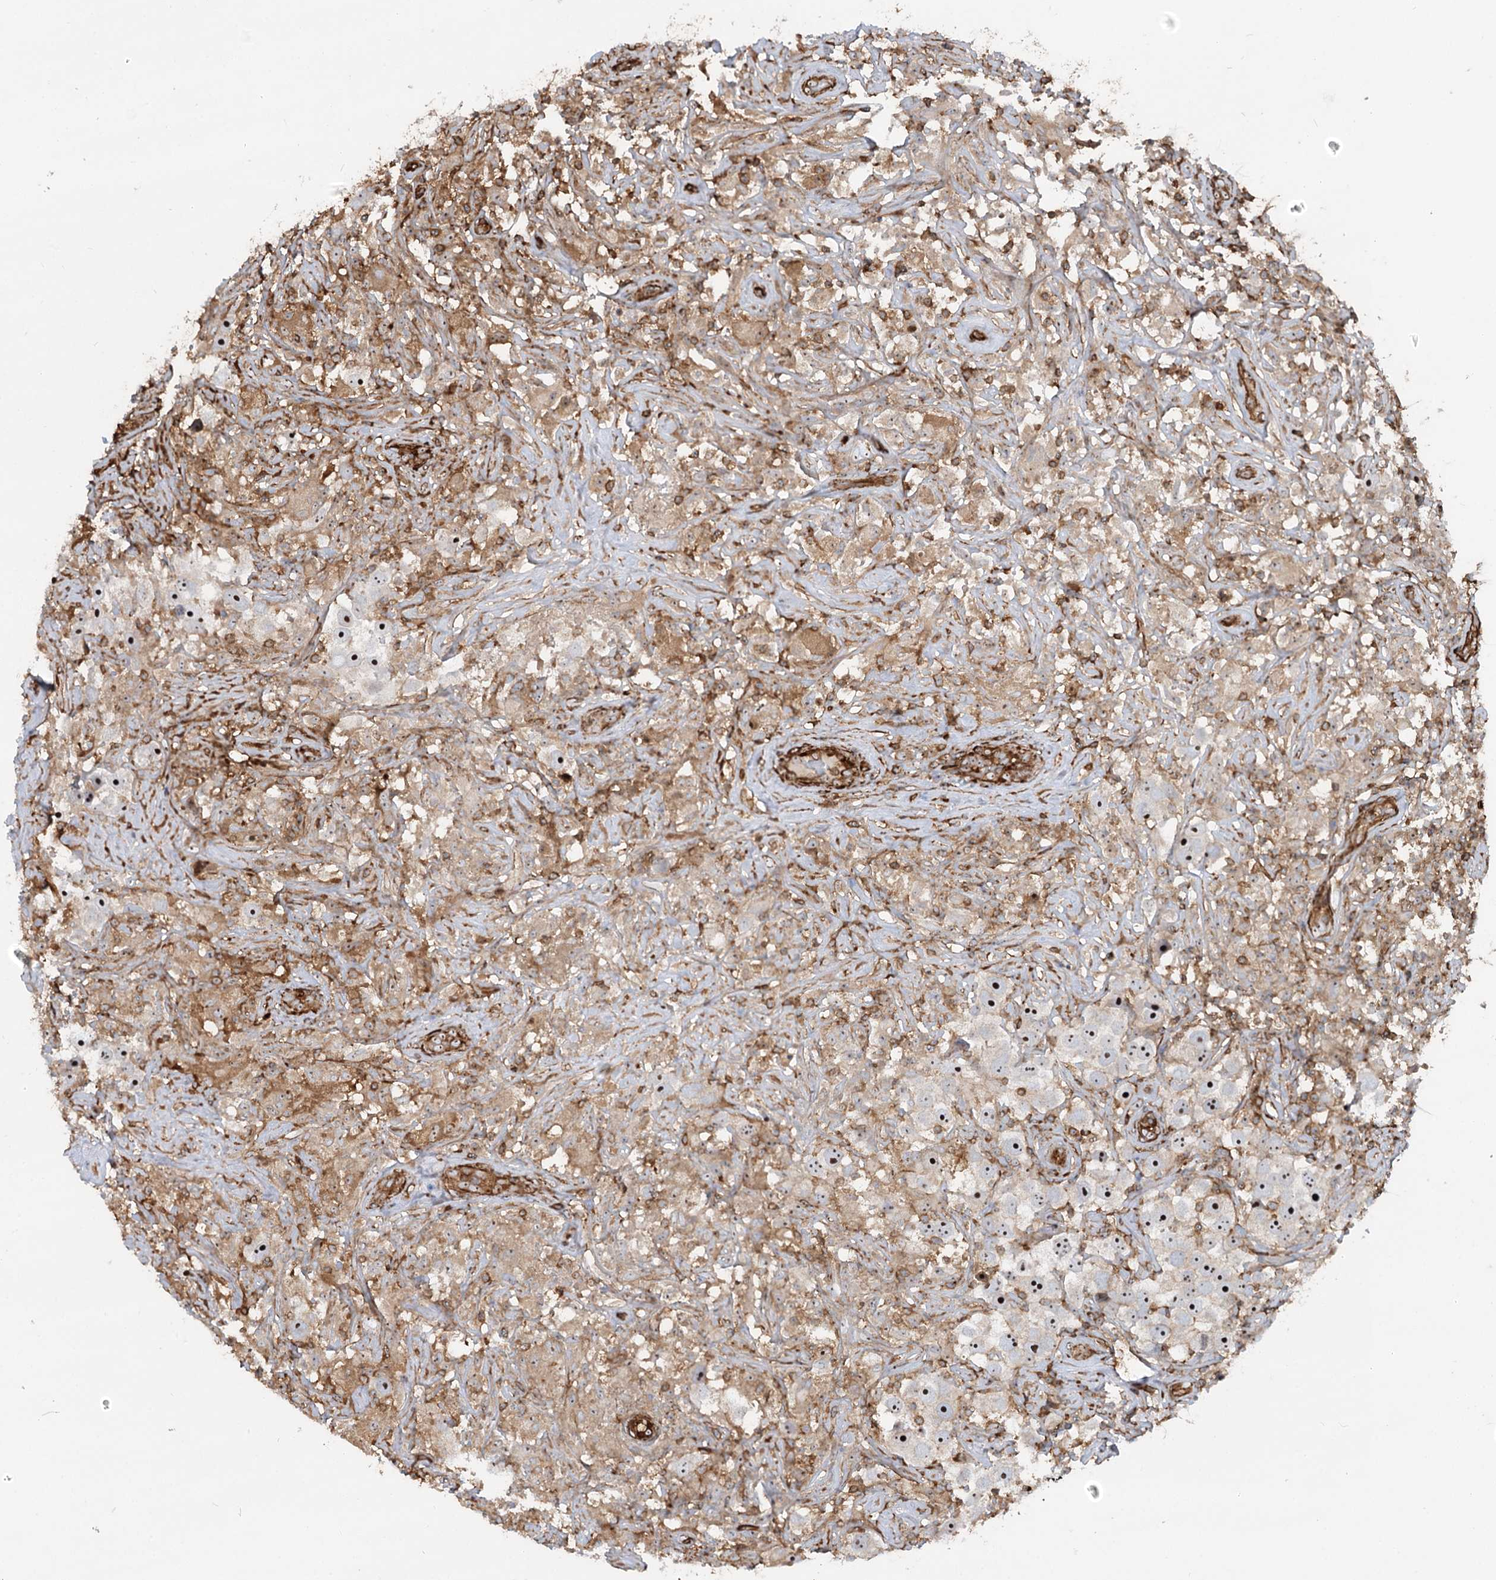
{"staining": {"intensity": "moderate", "quantity": ">75%", "location": "nuclear"}, "tissue": "testis cancer", "cell_type": "Tumor cells", "image_type": "cancer", "snomed": [{"axis": "morphology", "description": "Seminoma, NOS"}, {"axis": "topography", "description": "Testis"}], "caption": "A micrograph of human seminoma (testis) stained for a protein reveals moderate nuclear brown staining in tumor cells.", "gene": "WDR36", "patient": {"sex": "male", "age": 49}}